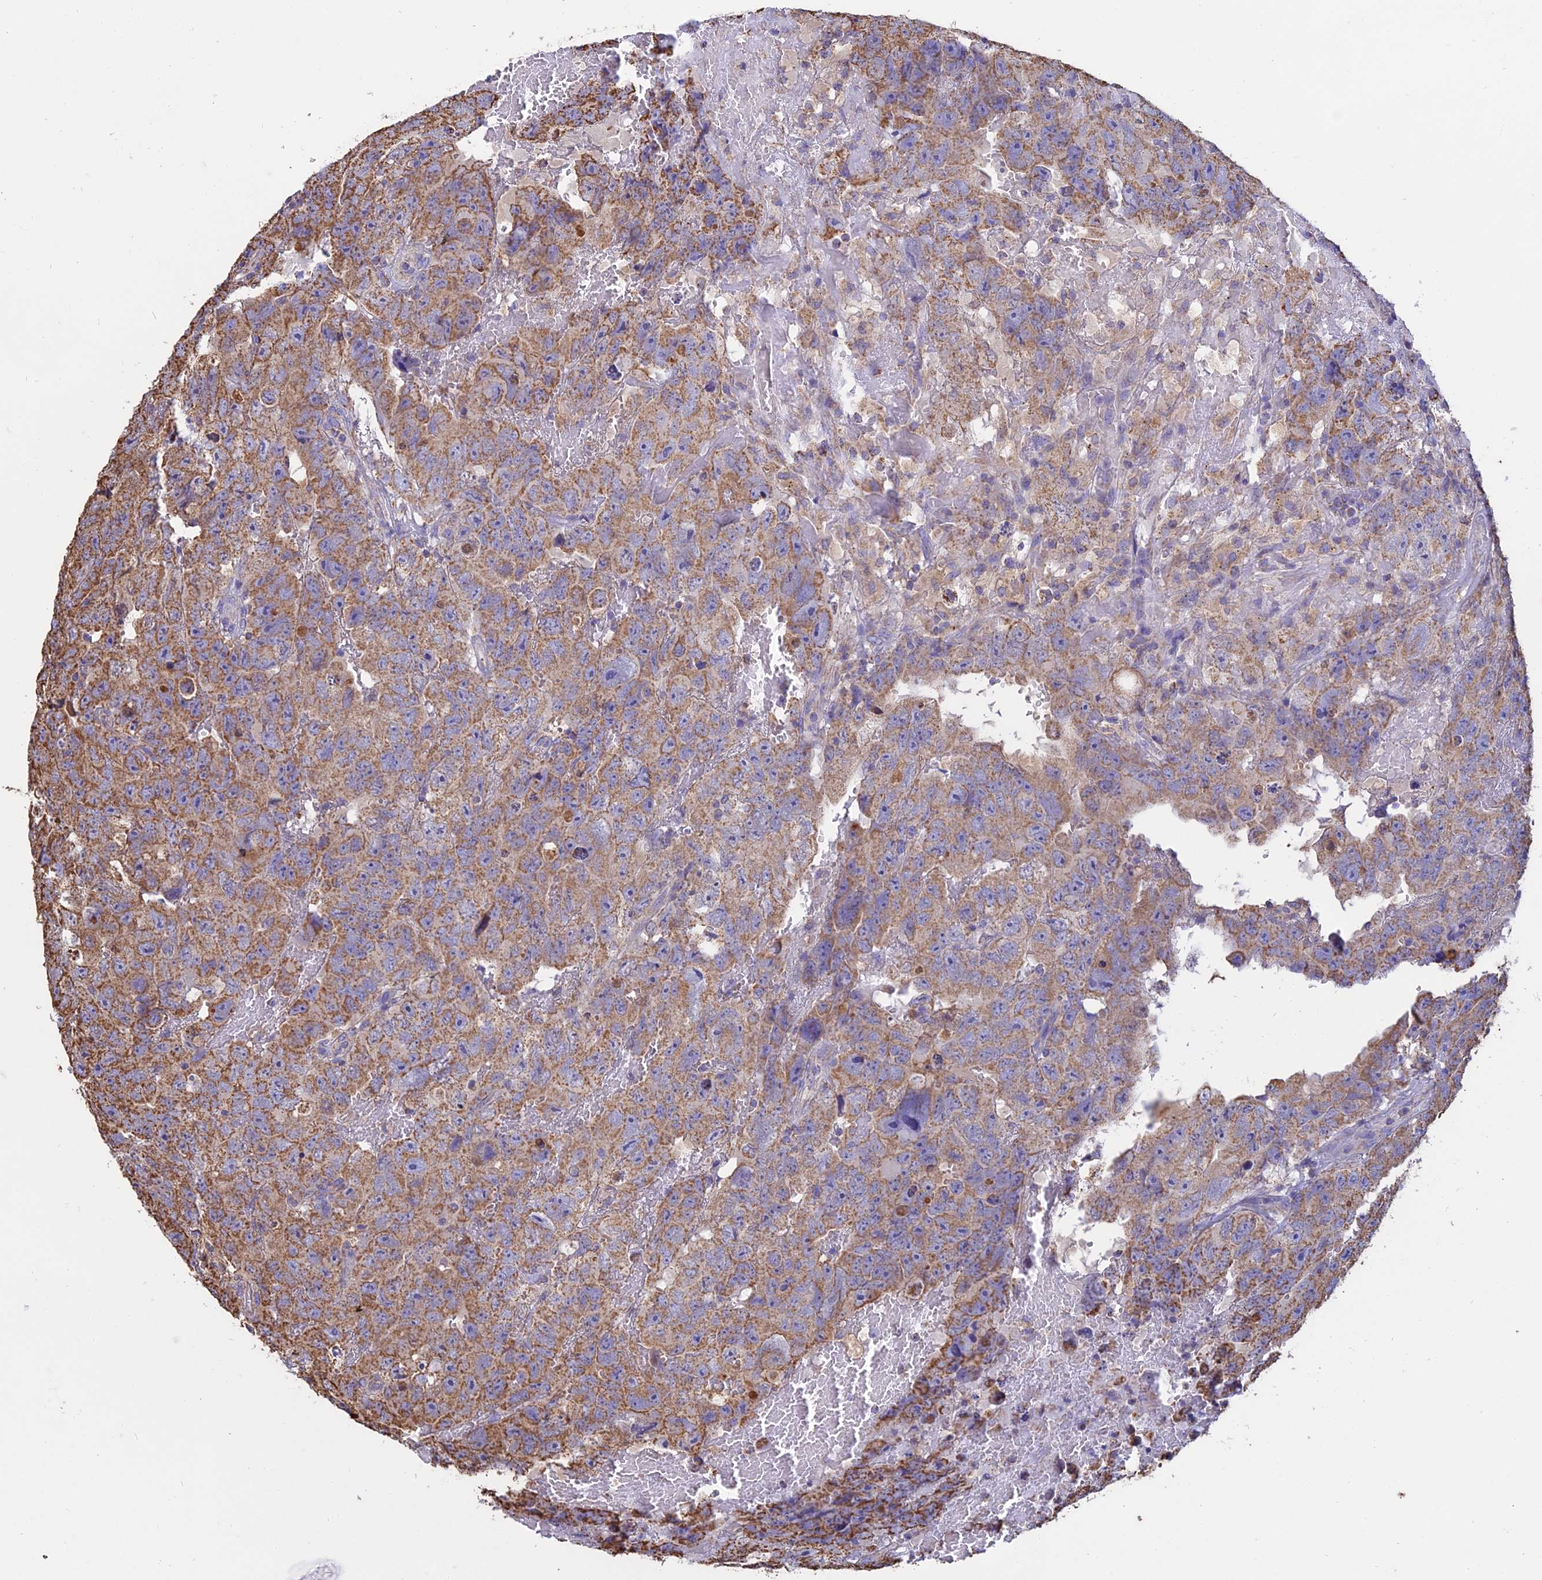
{"staining": {"intensity": "moderate", "quantity": ">75%", "location": "cytoplasmic/membranous"}, "tissue": "testis cancer", "cell_type": "Tumor cells", "image_type": "cancer", "snomed": [{"axis": "morphology", "description": "Carcinoma, Embryonal, NOS"}, {"axis": "topography", "description": "Testis"}], "caption": "Brown immunohistochemical staining in testis cancer (embryonal carcinoma) exhibits moderate cytoplasmic/membranous positivity in about >75% of tumor cells. The staining was performed using DAB (3,3'-diaminobenzidine) to visualize the protein expression in brown, while the nuclei were stained in blue with hematoxylin (Magnification: 20x).", "gene": "OR2W3", "patient": {"sex": "male", "age": 45}}